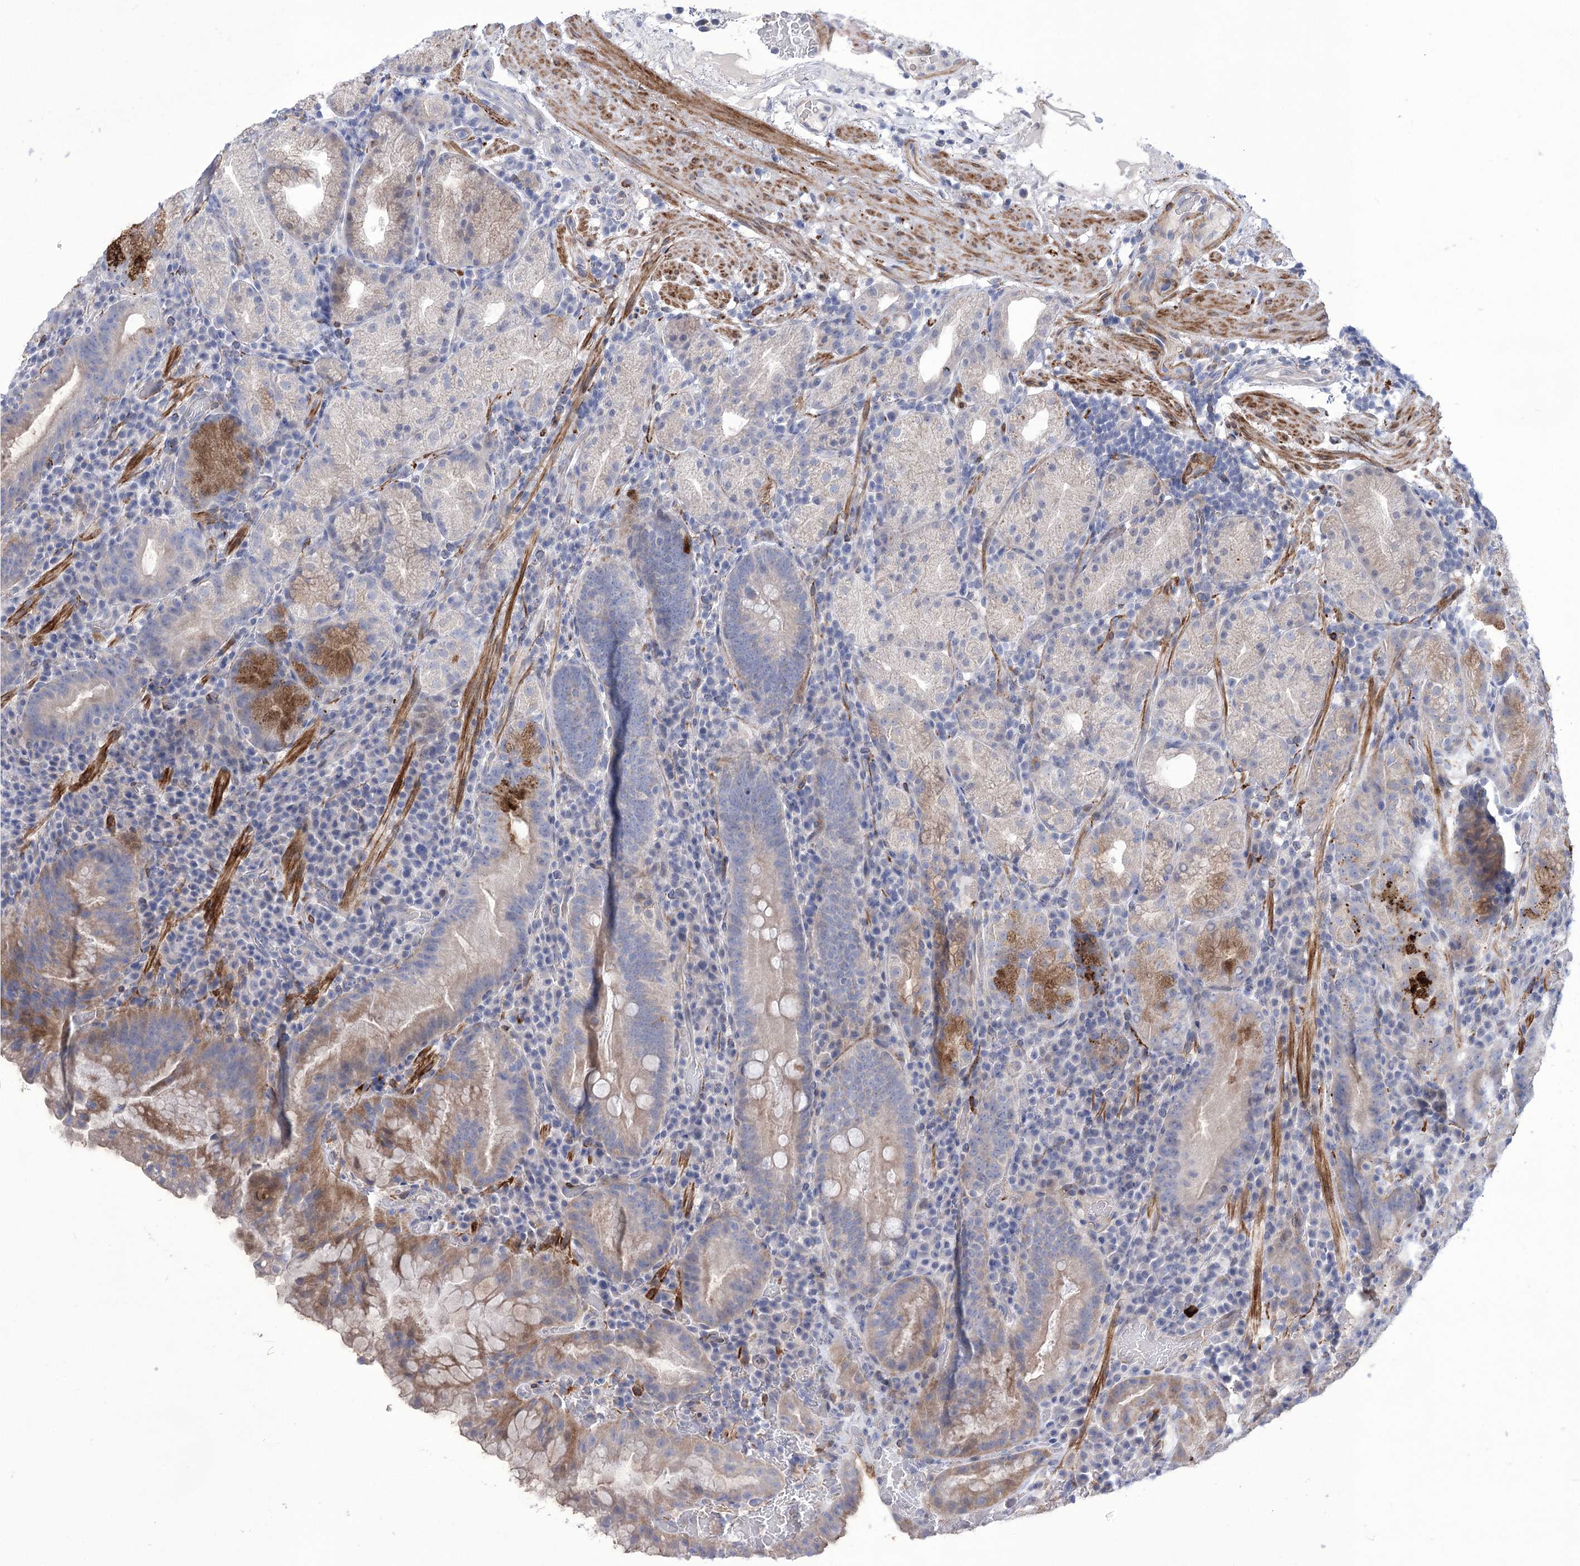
{"staining": {"intensity": "moderate", "quantity": "<25%", "location": "cytoplasmic/membranous"}, "tissue": "stomach", "cell_type": "Glandular cells", "image_type": "normal", "snomed": [{"axis": "morphology", "description": "Normal tissue, NOS"}, {"axis": "morphology", "description": "Inflammation, NOS"}, {"axis": "topography", "description": "Stomach"}], "caption": "High-power microscopy captured an IHC image of unremarkable stomach, revealing moderate cytoplasmic/membranous expression in approximately <25% of glandular cells.", "gene": "ANGPTL3", "patient": {"sex": "male", "age": 79}}